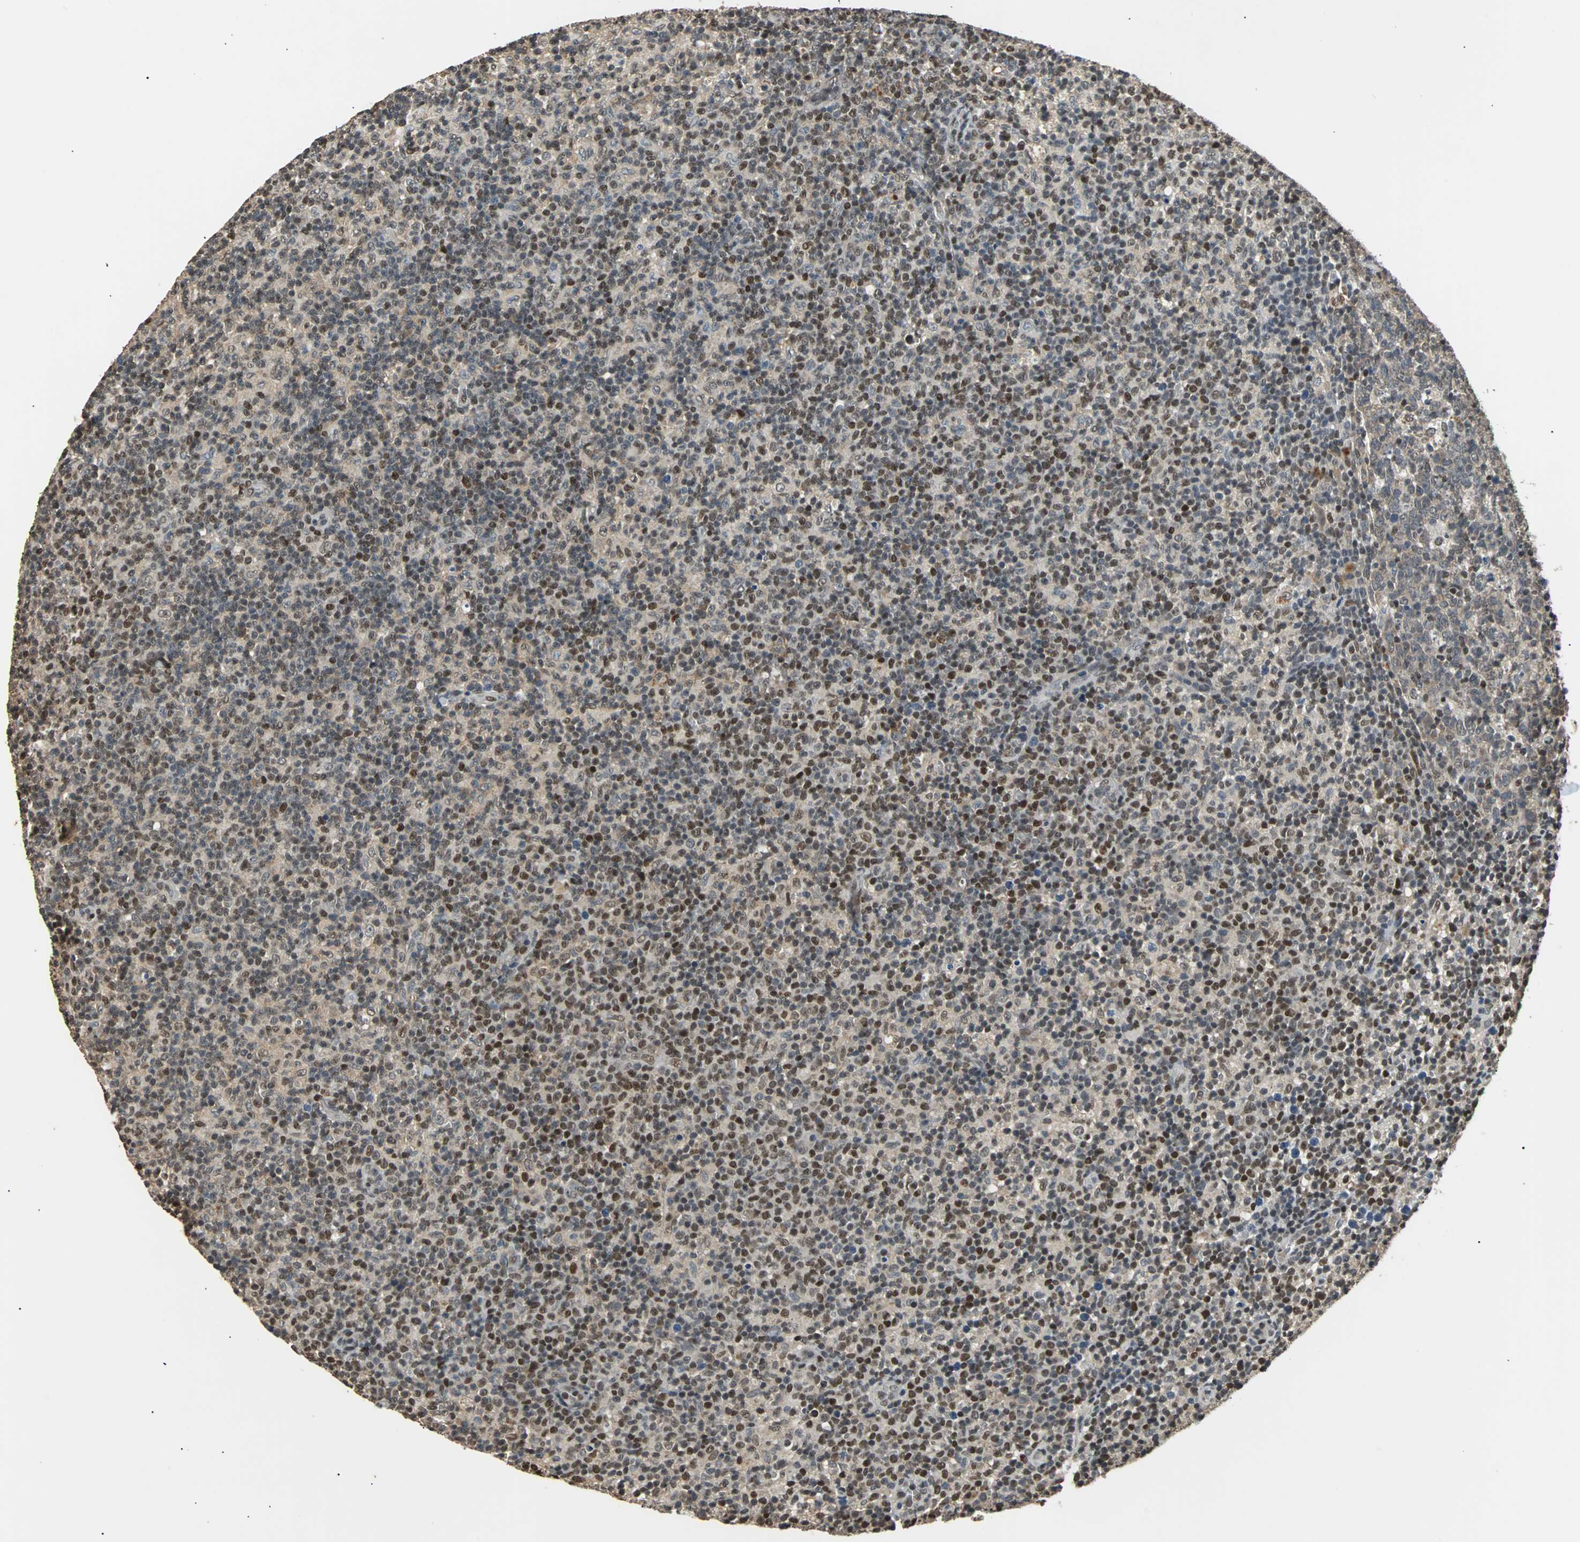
{"staining": {"intensity": "moderate", "quantity": ">75%", "location": "cytoplasmic/membranous,nuclear"}, "tissue": "lymph node", "cell_type": "Germinal center cells", "image_type": "normal", "snomed": [{"axis": "morphology", "description": "Normal tissue, NOS"}, {"axis": "morphology", "description": "Inflammation, NOS"}, {"axis": "topography", "description": "Lymph node"}], "caption": "Protein expression analysis of normal lymph node displays moderate cytoplasmic/membranous,nuclear staining in about >75% of germinal center cells.", "gene": "PHC1", "patient": {"sex": "male", "age": 55}}